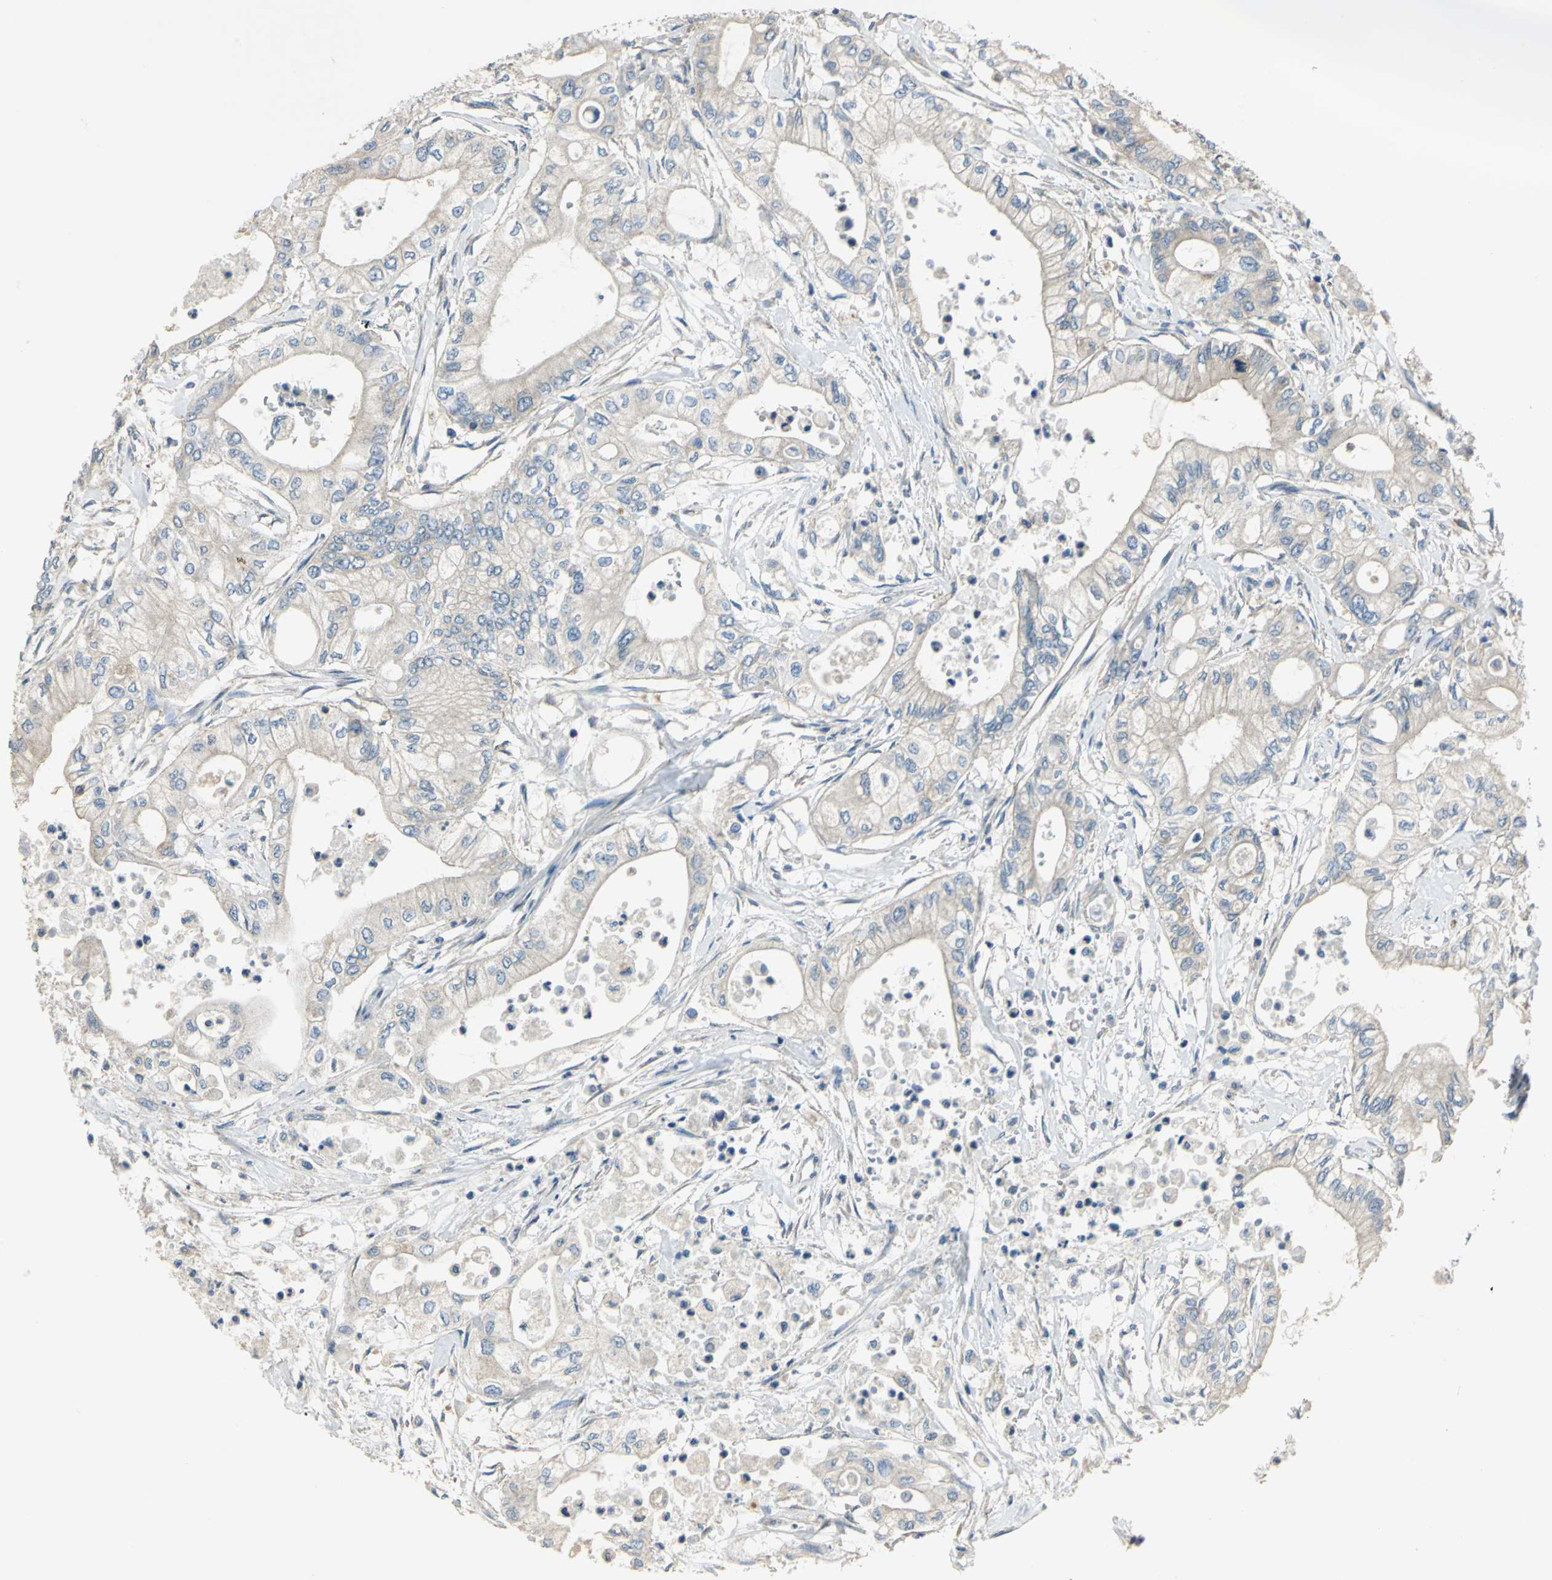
{"staining": {"intensity": "weak", "quantity": "25%-75%", "location": "cytoplasmic/membranous"}, "tissue": "pancreatic cancer", "cell_type": "Tumor cells", "image_type": "cancer", "snomed": [{"axis": "morphology", "description": "Adenocarcinoma, NOS"}, {"axis": "topography", "description": "Pancreas"}], "caption": "Immunohistochemical staining of human pancreatic cancer reveals low levels of weak cytoplasmic/membranous protein staining in approximately 25%-75% of tumor cells.", "gene": "SHC2", "patient": {"sex": "male", "age": 79}}